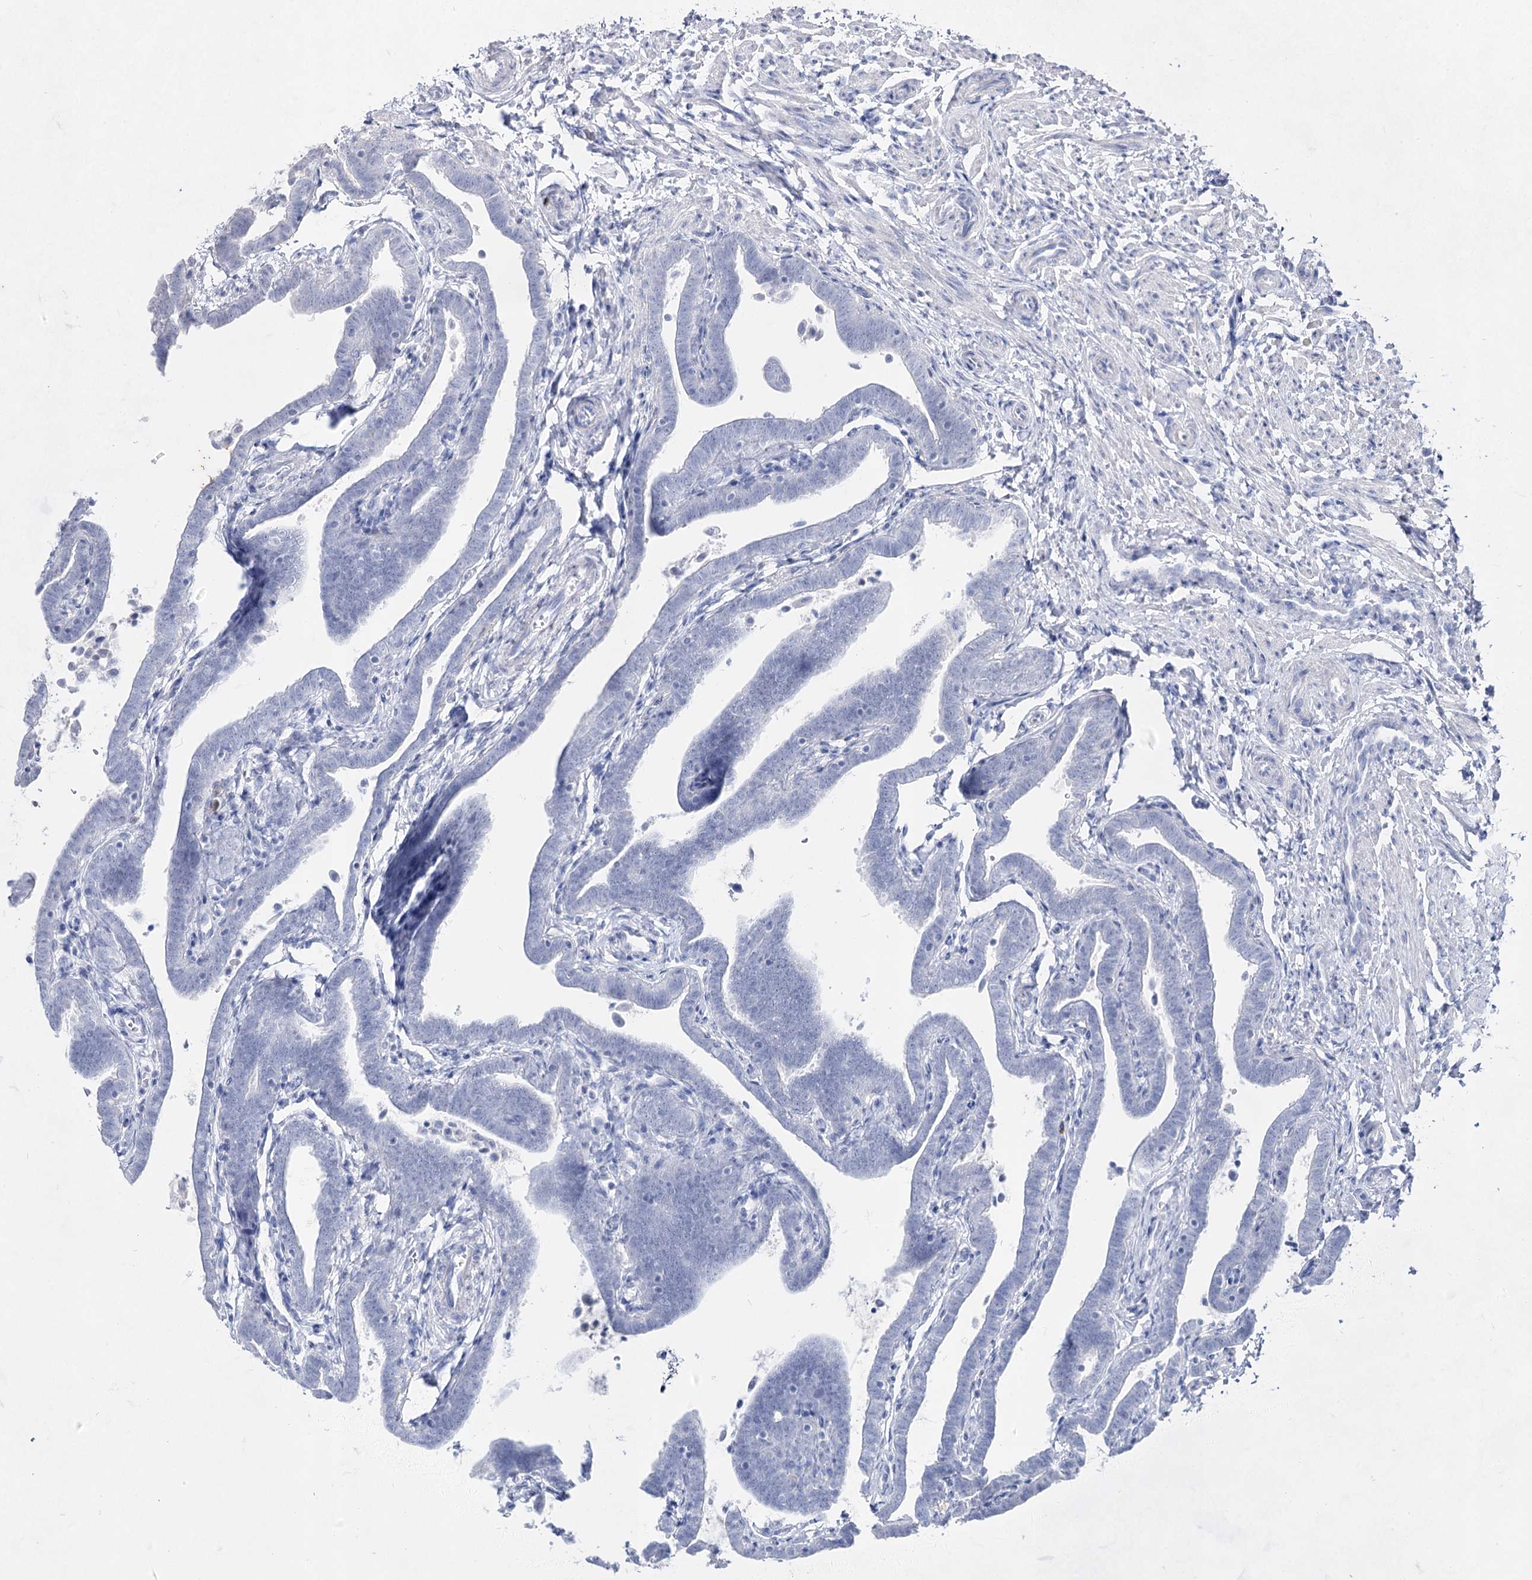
{"staining": {"intensity": "negative", "quantity": "none", "location": "none"}, "tissue": "fallopian tube", "cell_type": "Glandular cells", "image_type": "normal", "snomed": [{"axis": "morphology", "description": "Normal tissue, NOS"}, {"axis": "topography", "description": "Fallopian tube"}], "caption": "The immunohistochemistry (IHC) histopathology image has no significant staining in glandular cells of fallopian tube.", "gene": "ACRV1", "patient": {"sex": "female", "age": 36}}